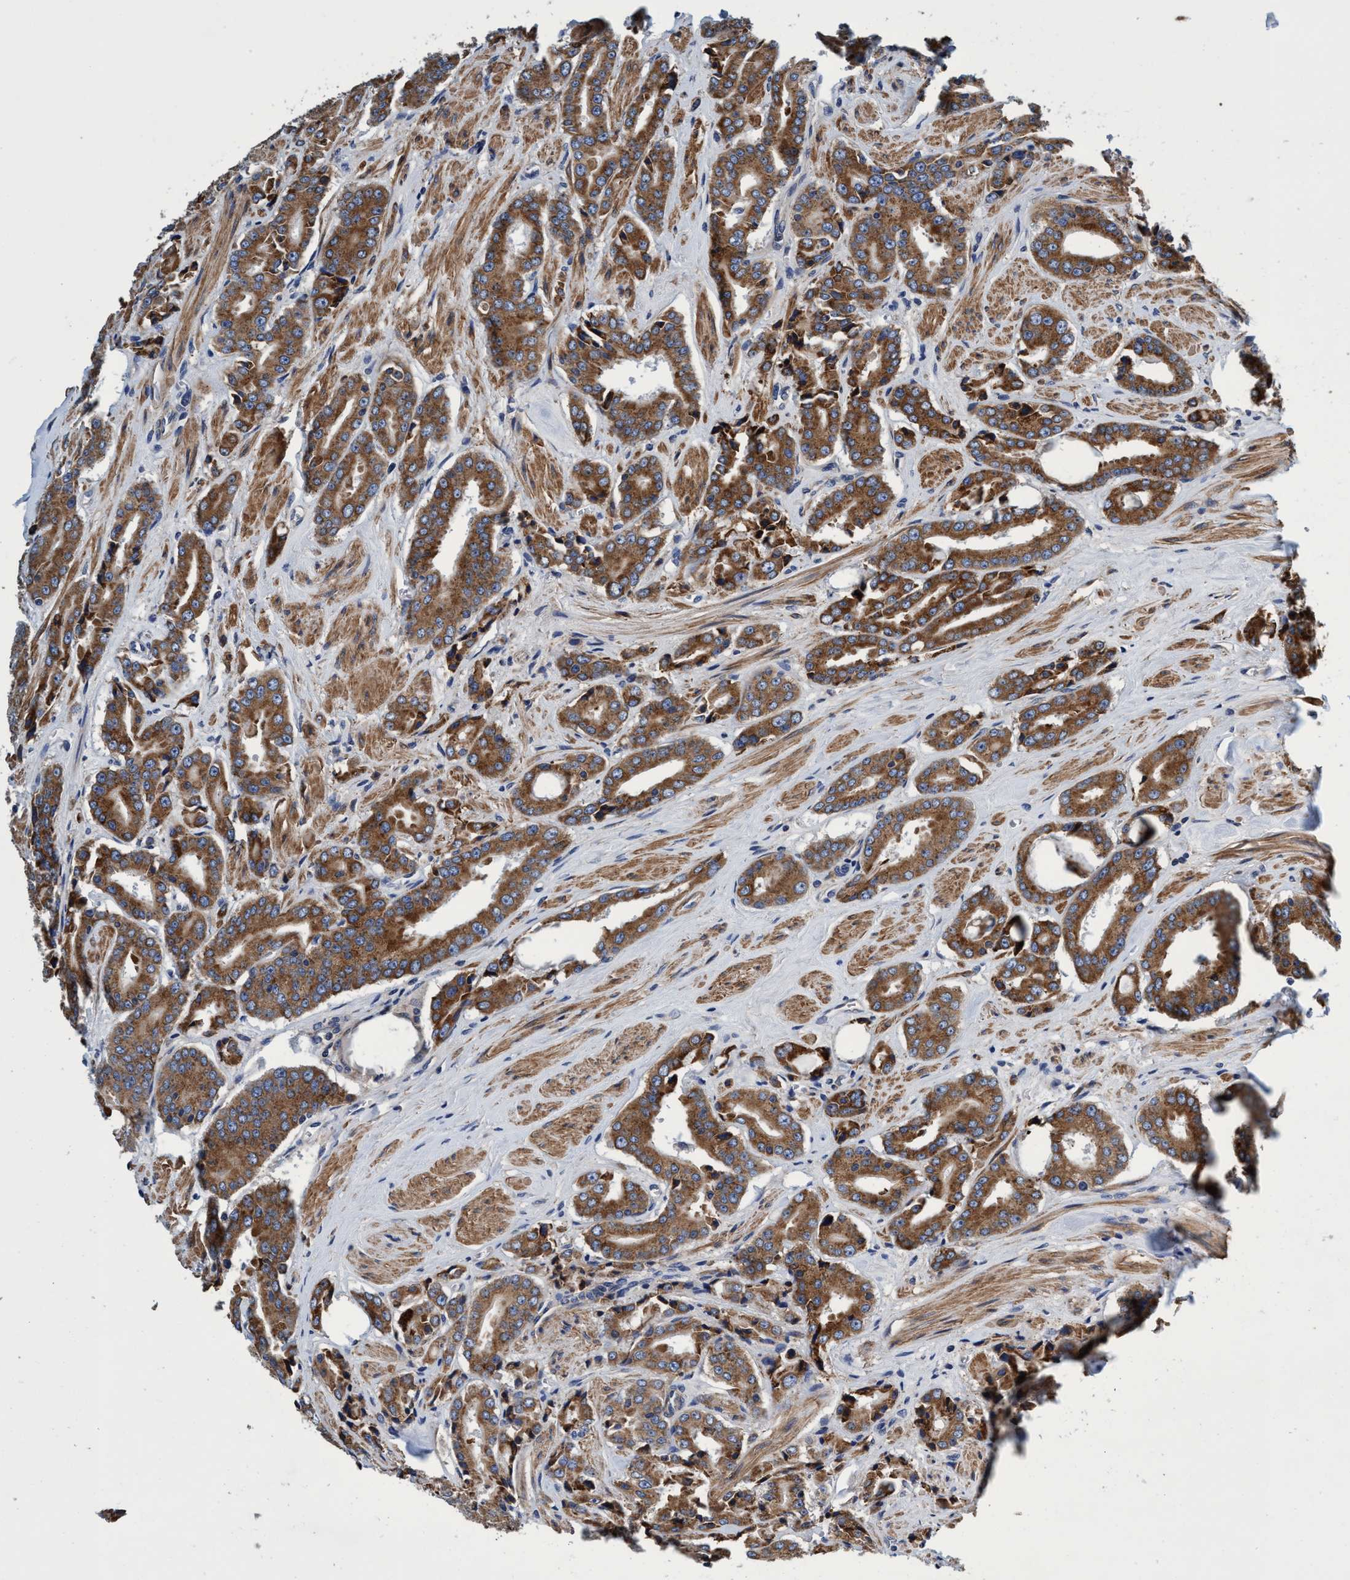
{"staining": {"intensity": "strong", "quantity": ">75%", "location": "cytoplasmic/membranous"}, "tissue": "prostate cancer", "cell_type": "Tumor cells", "image_type": "cancer", "snomed": [{"axis": "morphology", "description": "Adenocarcinoma, High grade"}, {"axis": "topography", "description": "Prostate"}], "caption": "Tumor cells exhibit high levels of strong cytoplasmic/membranous staining in about >75% of cells in human prostate cancer.", "gene": "CALCOCO2", "patient": {"sex": "male", "age": 71}}